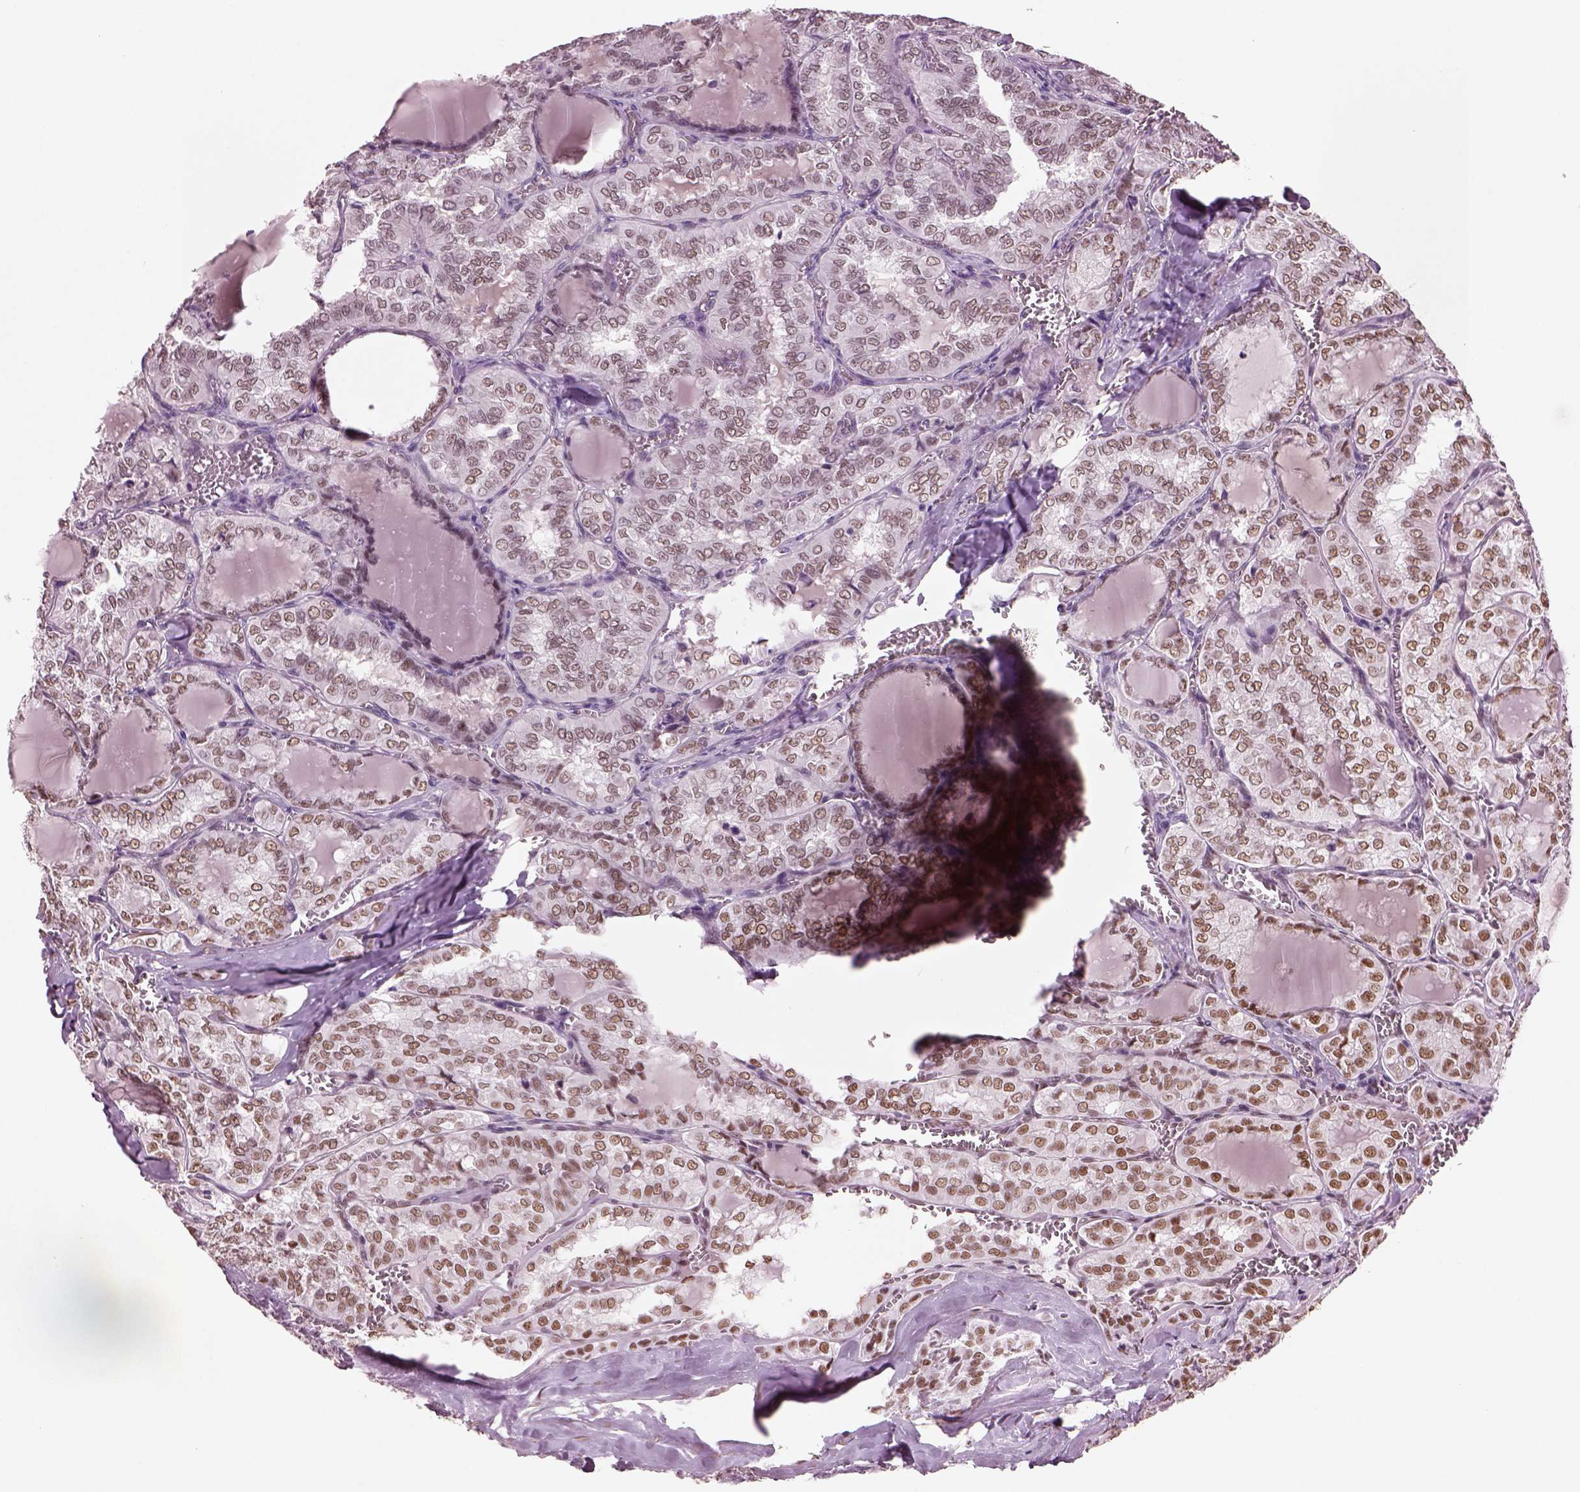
{"staining": {"intensity": "moderate", "quantity": ">75%", "location": "nuclear"}, "tissue": "thyroid cancer", "cell_type": "Tumor cells", "image_type": "cancer", "snomed": [{"axis": "morphology", "description": "Papillary adenocarcinoma, NOS"}, {"axis": "topography", "description": "Thyroid gland"}], "caption": "Thyroid papillary adenocarcinoma stained with DAB immunohistochemistry (IHC) displays medium levels of moderate nuclear positivity in about >75% of tumor cells.", "gene": "SEPHS1", "patient": {"sex": "female", "age": 41}}